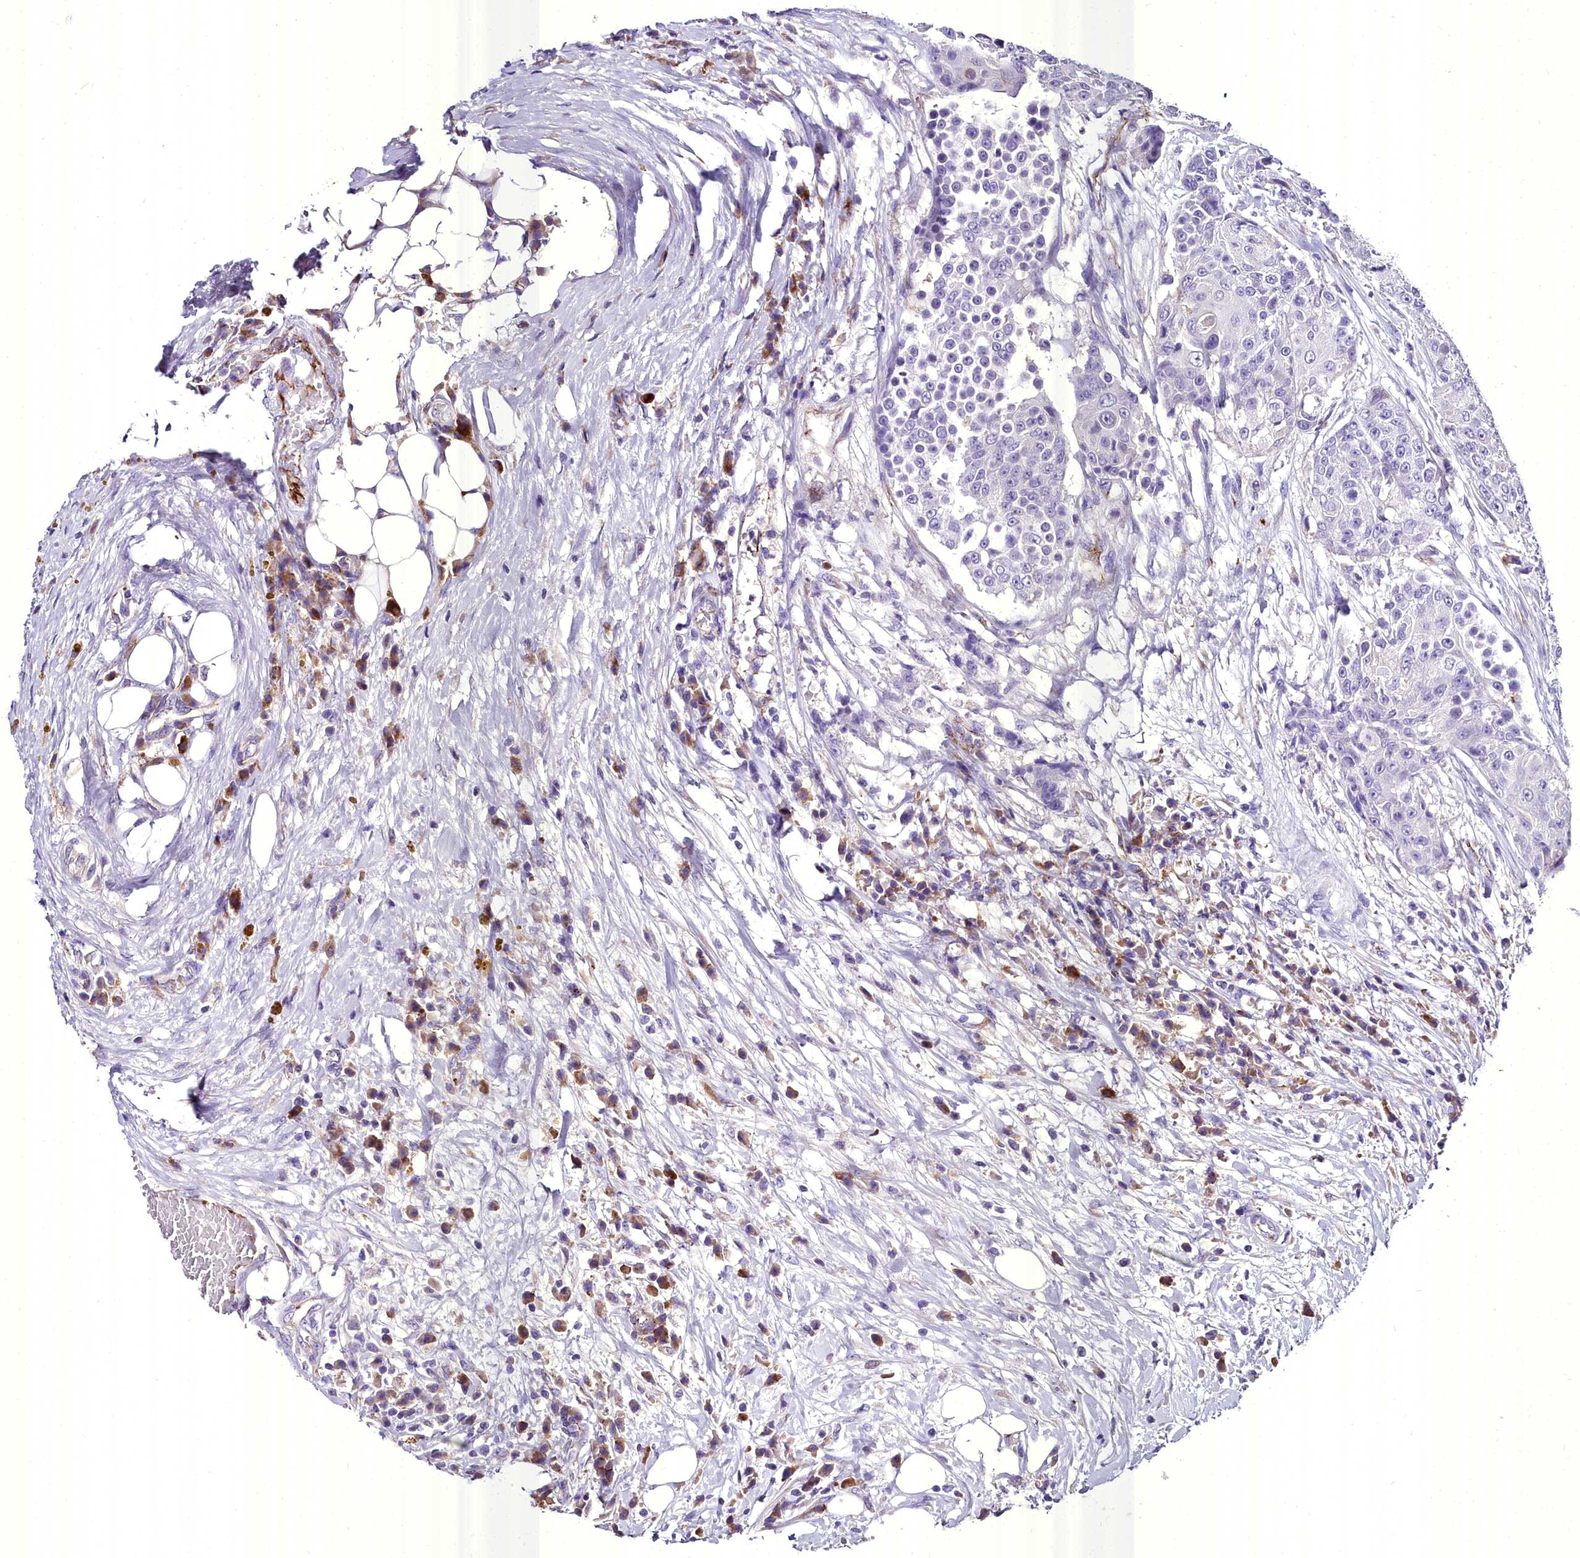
{"staining": {"intensity": "negative", "quantity": "none", "location": "none"}, "tissue": "urothelial cancer", "cell_type": "Tumor cells", "image_type": "cancer", "snomed": [{"axis": "morphology", "description": "Urothelial carcinoma, High grade"}, {"axis": "topography", "description": "Urinary bladder"}], "caption": "Immunohistochemistry (IHC) of high-grade urothelial carcinoma demonstrates no staining in tumor cells.", "gene": "MS4A18", "patient": {"sex": "female", "age": 63}}